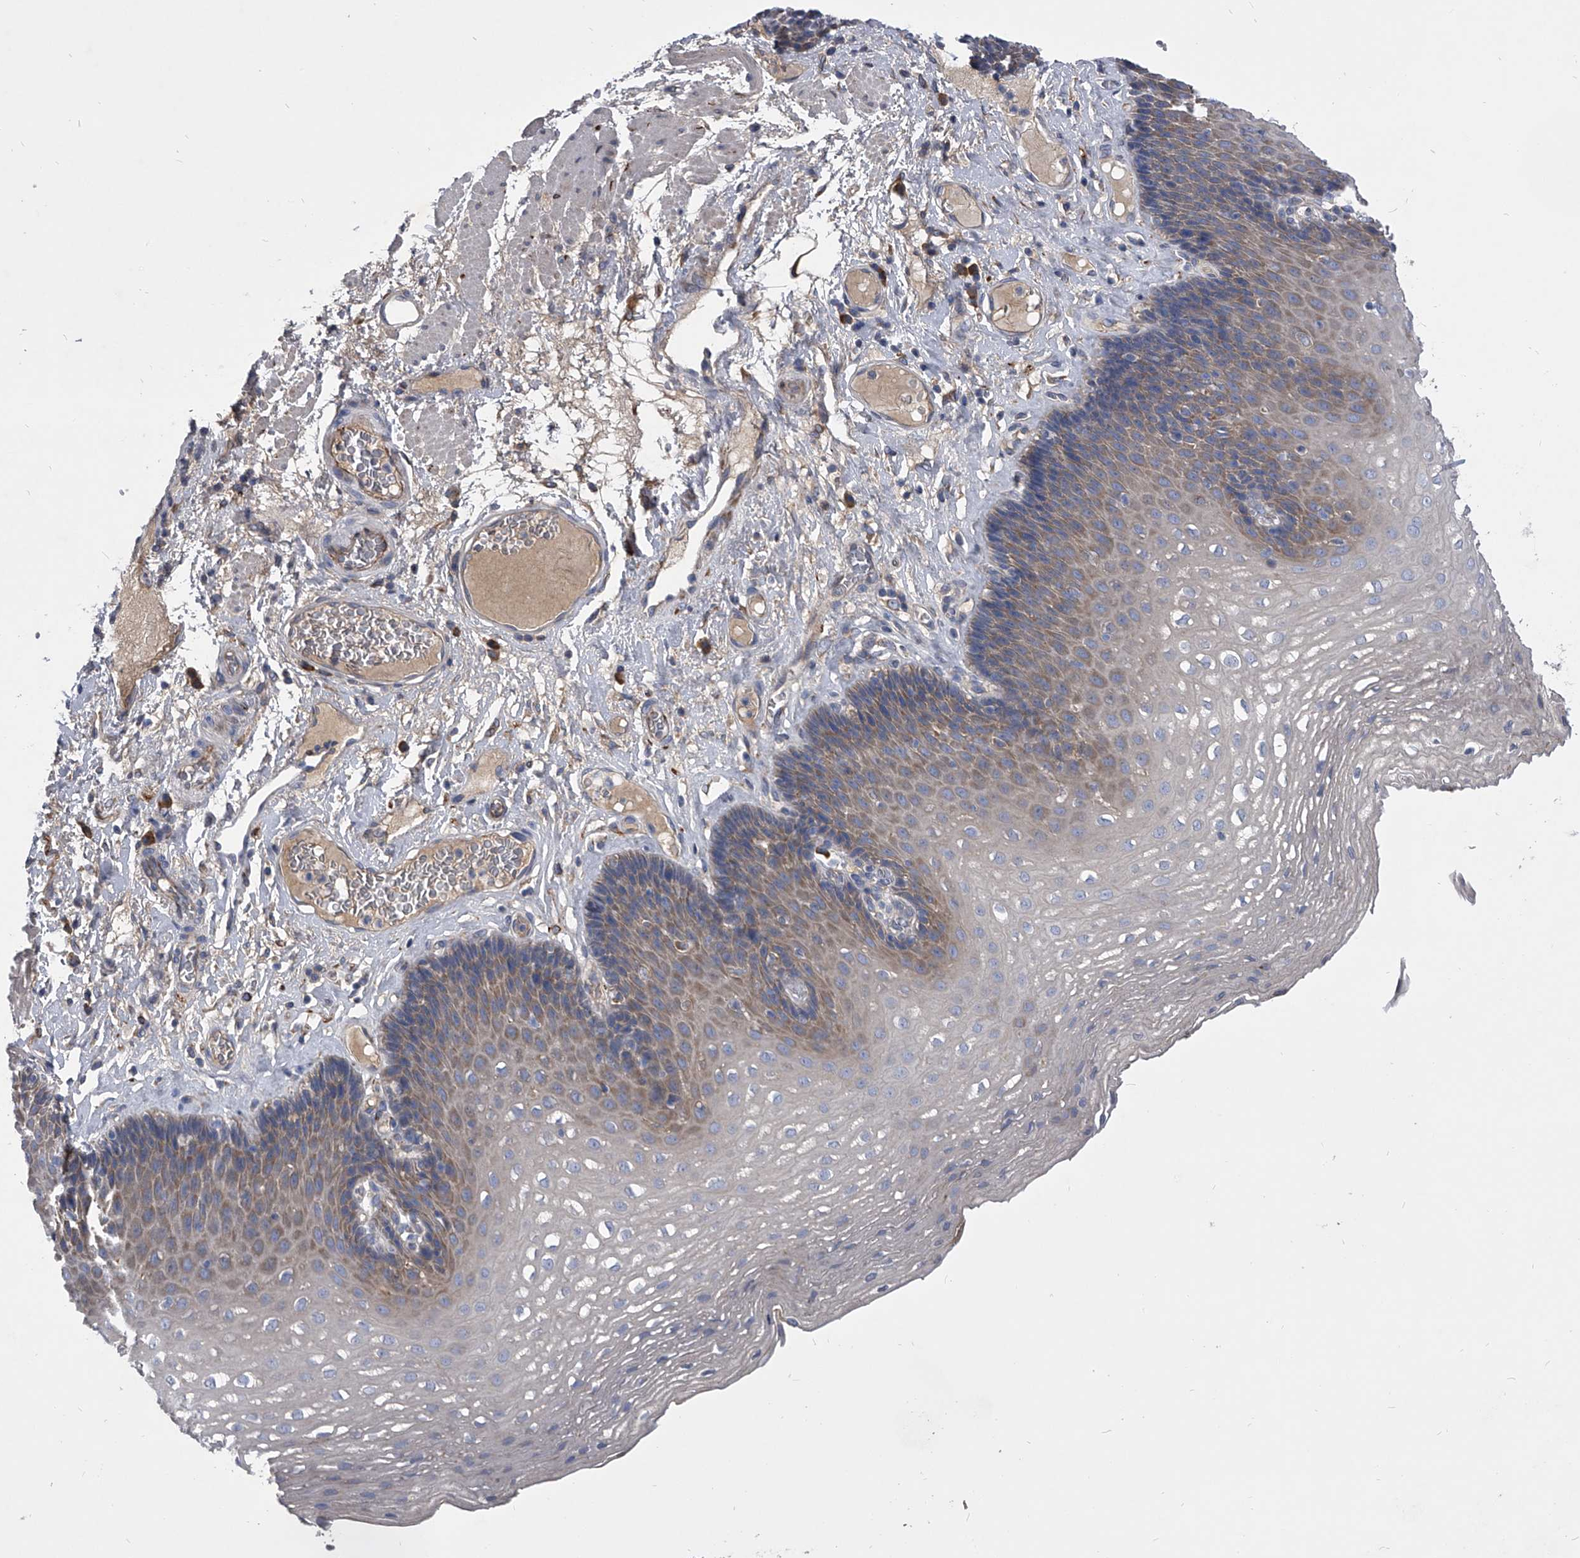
{"staining": {"intensity": "weak", "quantity": "25%-75%", "location": "cytoplasmic/membranous"}, "tissue": "esophagus", "cell_type": "Squamous epithelial cells", "image_type": "normal", "snomed": [{"axis": "morphology", "description": "Normal tissue, NOS"}, {"axis": "topography", "description": "Esophagus"}], "caption": "Immunohistochemical staining of normal esophagus shows 25%-75% levels of weak cytoplasmic/membranous protein expression in about 25%-75% of squamous epithelial cells. The protein is stained brown, and the nuclei are stained in blue (DAB IHC with brightfield microscopy, high magnification).", "gene": "CCR4", "patient": {"sex": "female", "age": 66}}